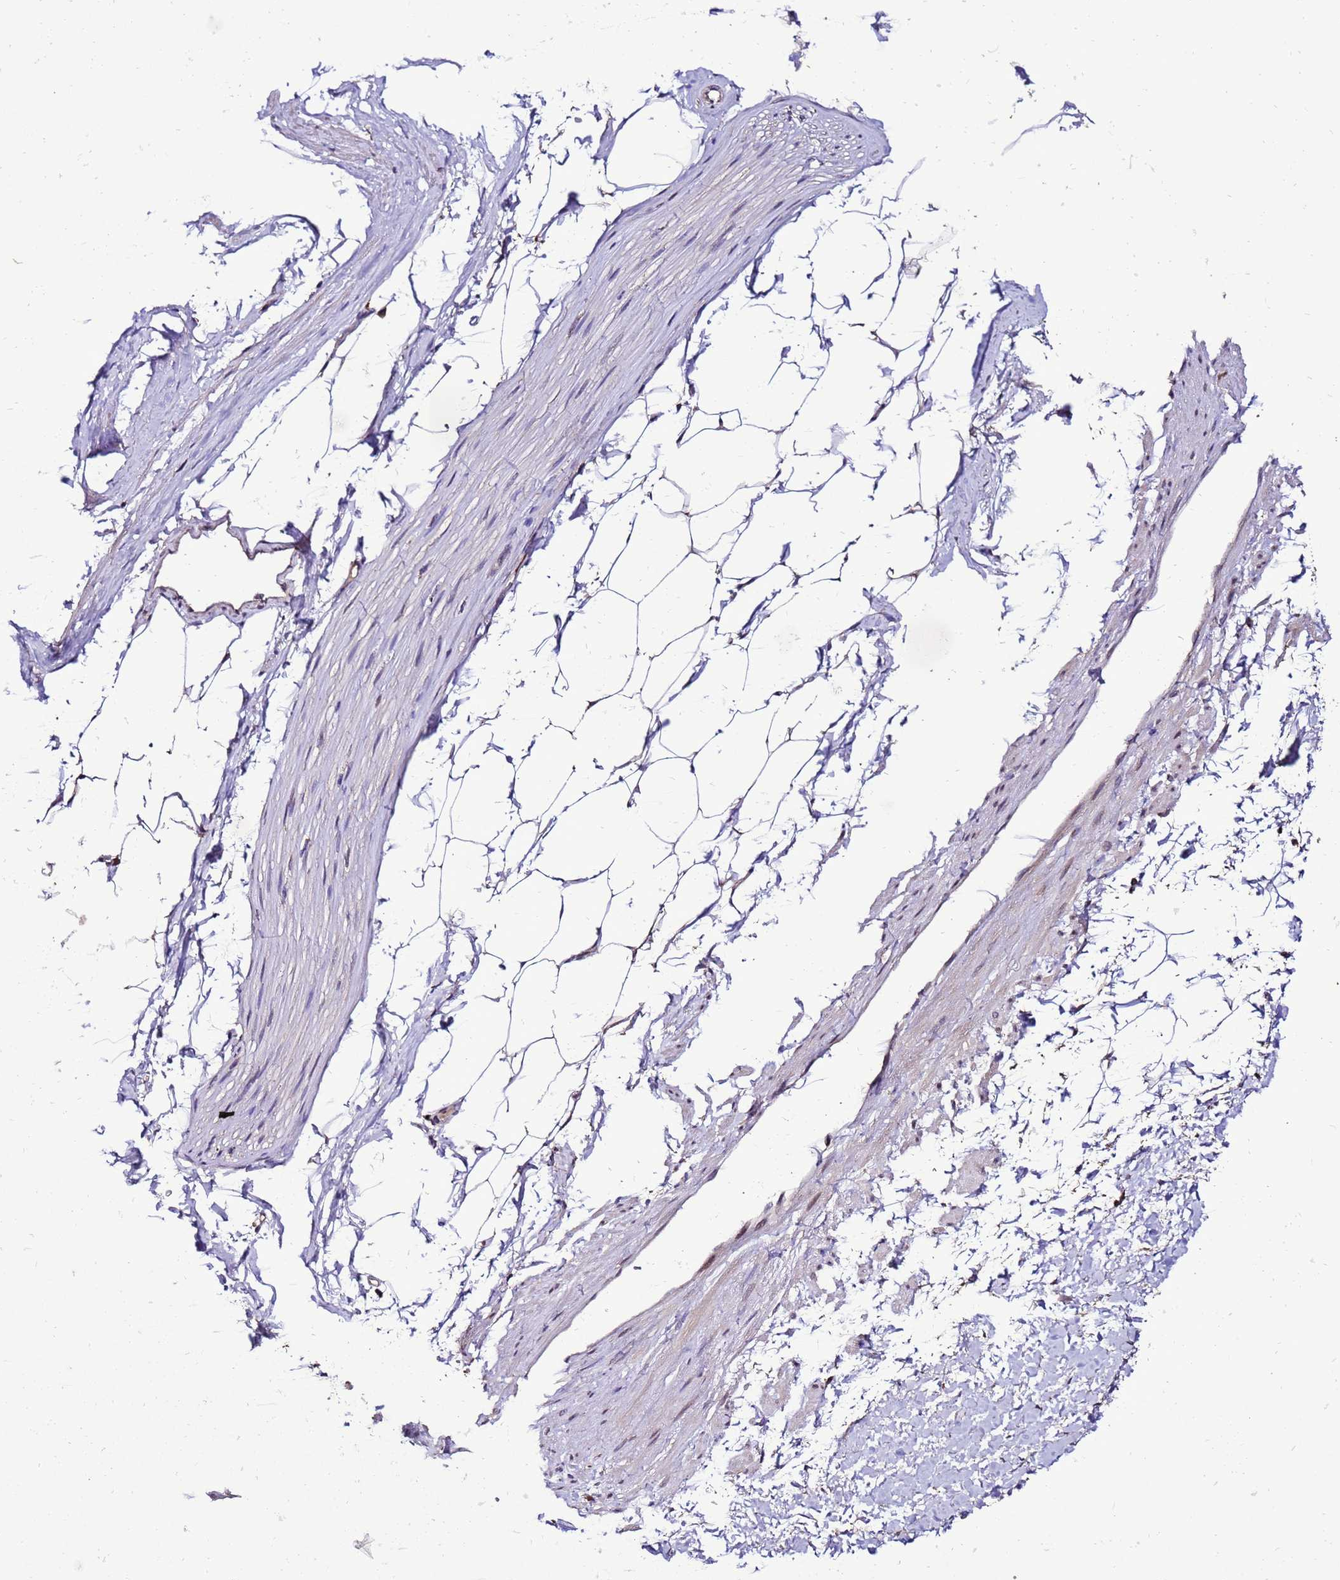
{"staining": {"intensity": "weak", "quantity": "25%-75%", "location": "cytoplasmic/membranous"}, "tissue": "adipose tissue", "cell_type": "Adipocytes", "image_type": "normal", "snomed": [{"axis": "morphology", "description": "Normal tissue, NOS"}, {"axis": "morphology", "description": "Adenocarcinoma, Low grade"}, {"axis": "topography", "description": "Prostate"}, {"axis": "topography", "description": "Peripheral nerve tissue"}], "caption": "Adipocytes show low levels of weak cytoplasmic/membranous positivity in about 25%-75% of cells in unremarkable adipose tissue. (Brightfield microscopy of DAB IHC at high magnification).", "gene": "ZNF329", "patient": {"sex": "male", "age": 63}}